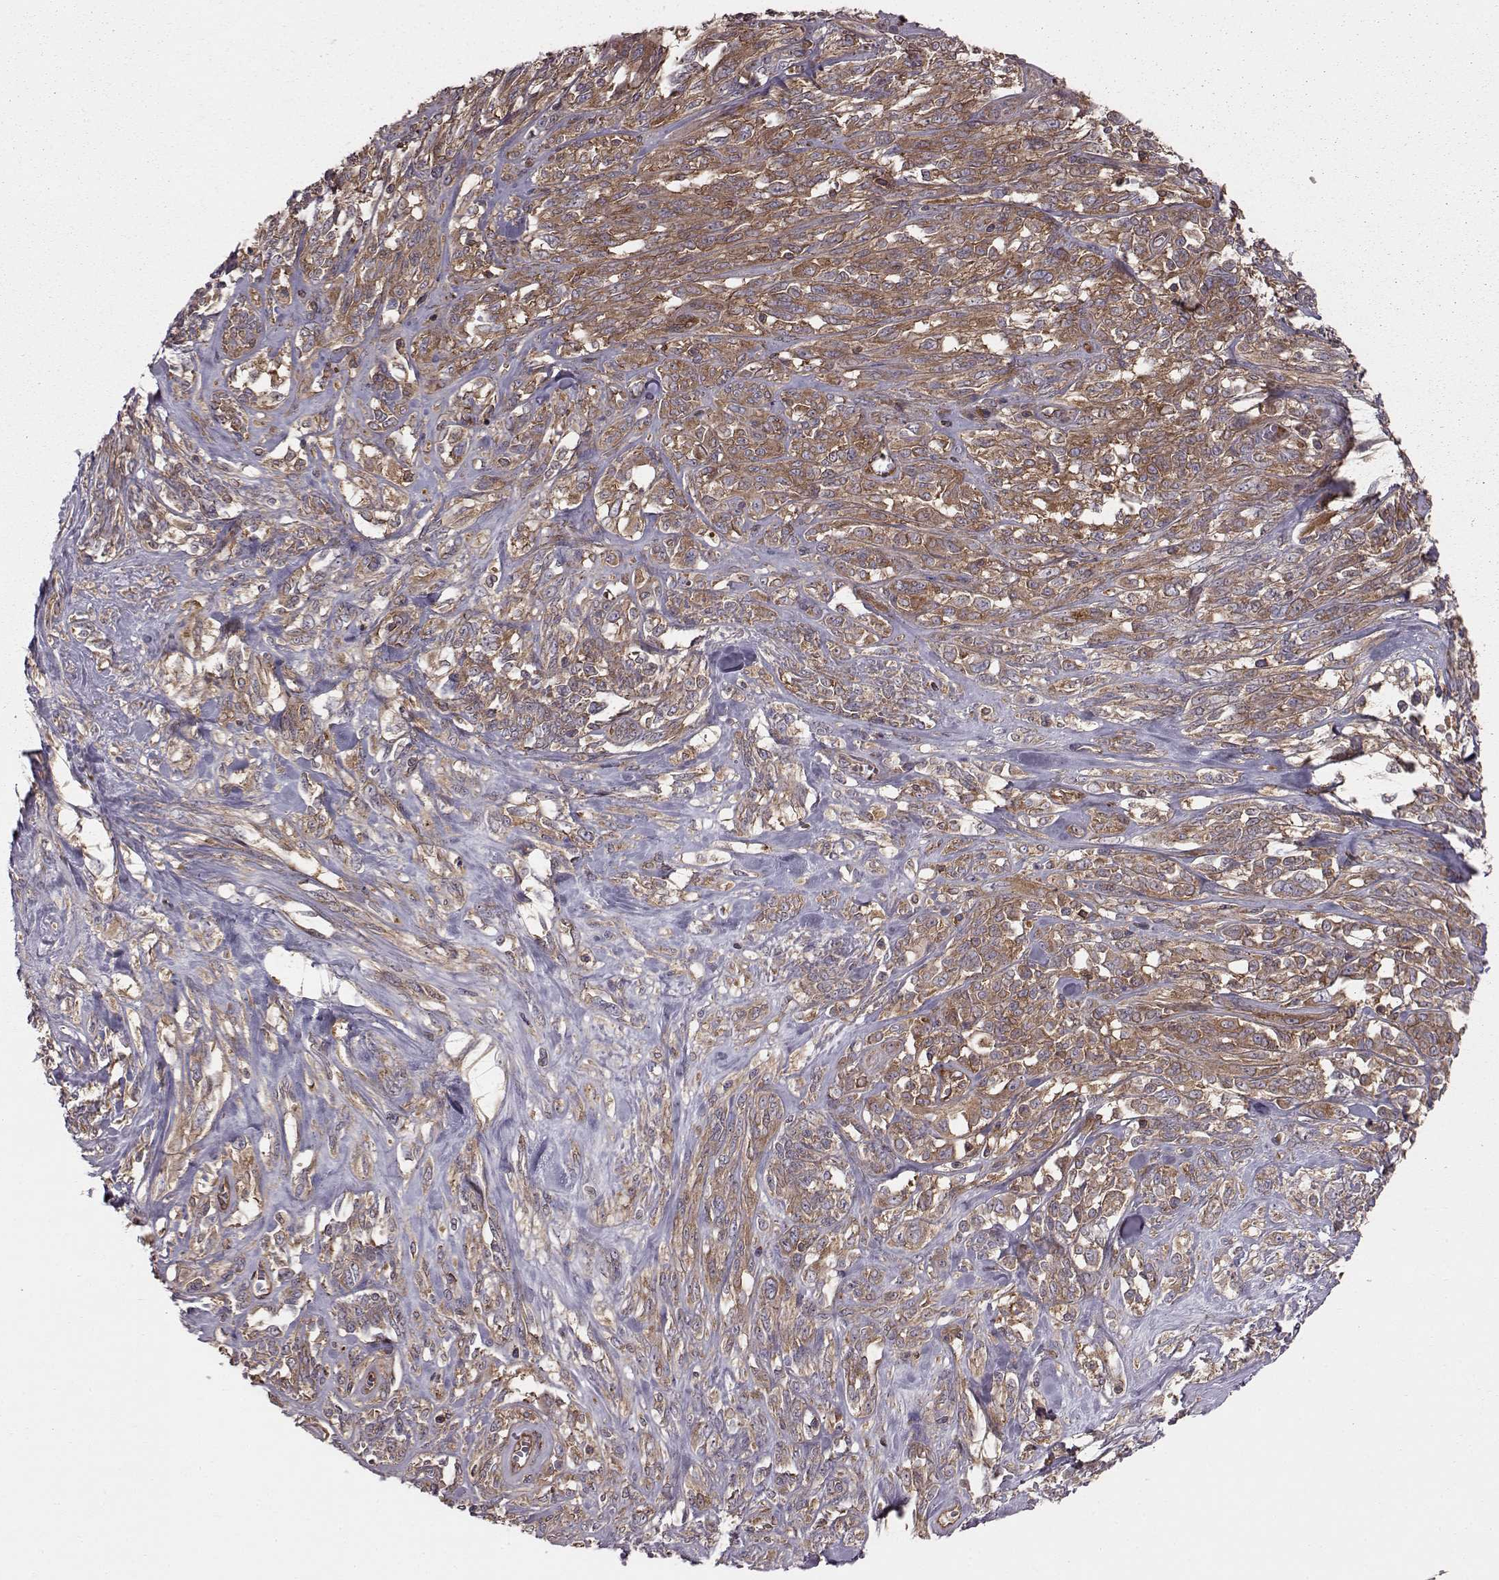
{"staining": {"intensity": "moderate", "quantity": "25%-75%", "location": "cytoplasmic/membranous"}, "tissue": "melanoma", "cell_type": "Tumor cells", "image_type": "cancer", "snomed": [{"axis": "morphology", "description": "Malignant melanoma, NOS"}, {"axis": "topography", "description": "Skin"}], "caption": "Brown immunohistochemical staining in human melanoma demonstrates moderate cytoplasmic/membranous expression in about 25%-75% of tumor cells.", "gene": "RABGAP1", "patient": {"sex": "female", "age": 91}}